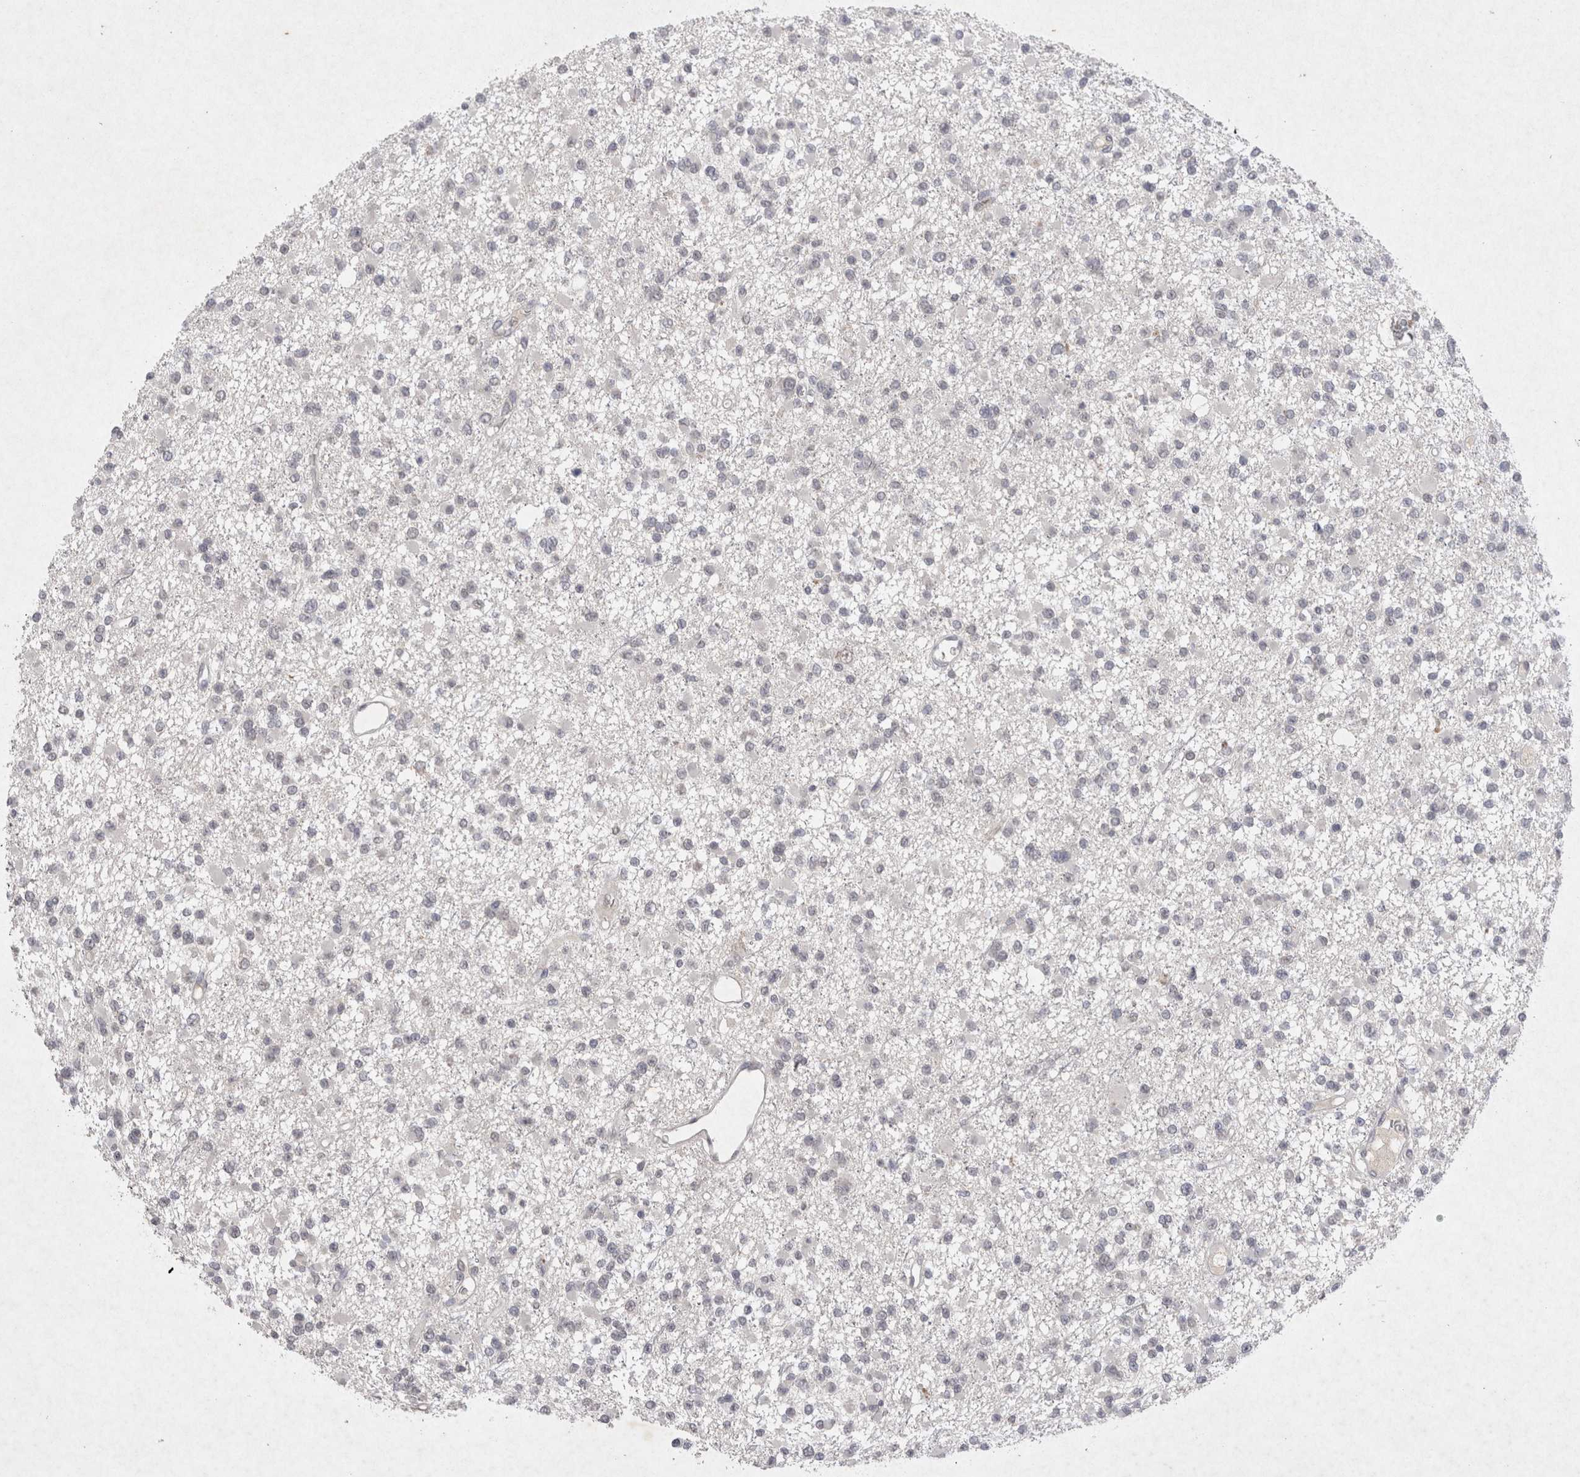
{"staining": {"intensity": "negative", "quantity": "none", "location": "none"}, "tissue": "glioma", "cell_type": "Tumor cells", "image_type": "cancer", "snomed": [{"axis": "morphology", "description": "Glioma, malignant, Low grade"}, {"axis": "topography", "description": "Brain"}], "caption": "DAB immunohistochemical staining of human glioma shows no significant positivity in tumor cells.", "gene": "LYVE1", "patient": {"sex": "female", "age": 22}}